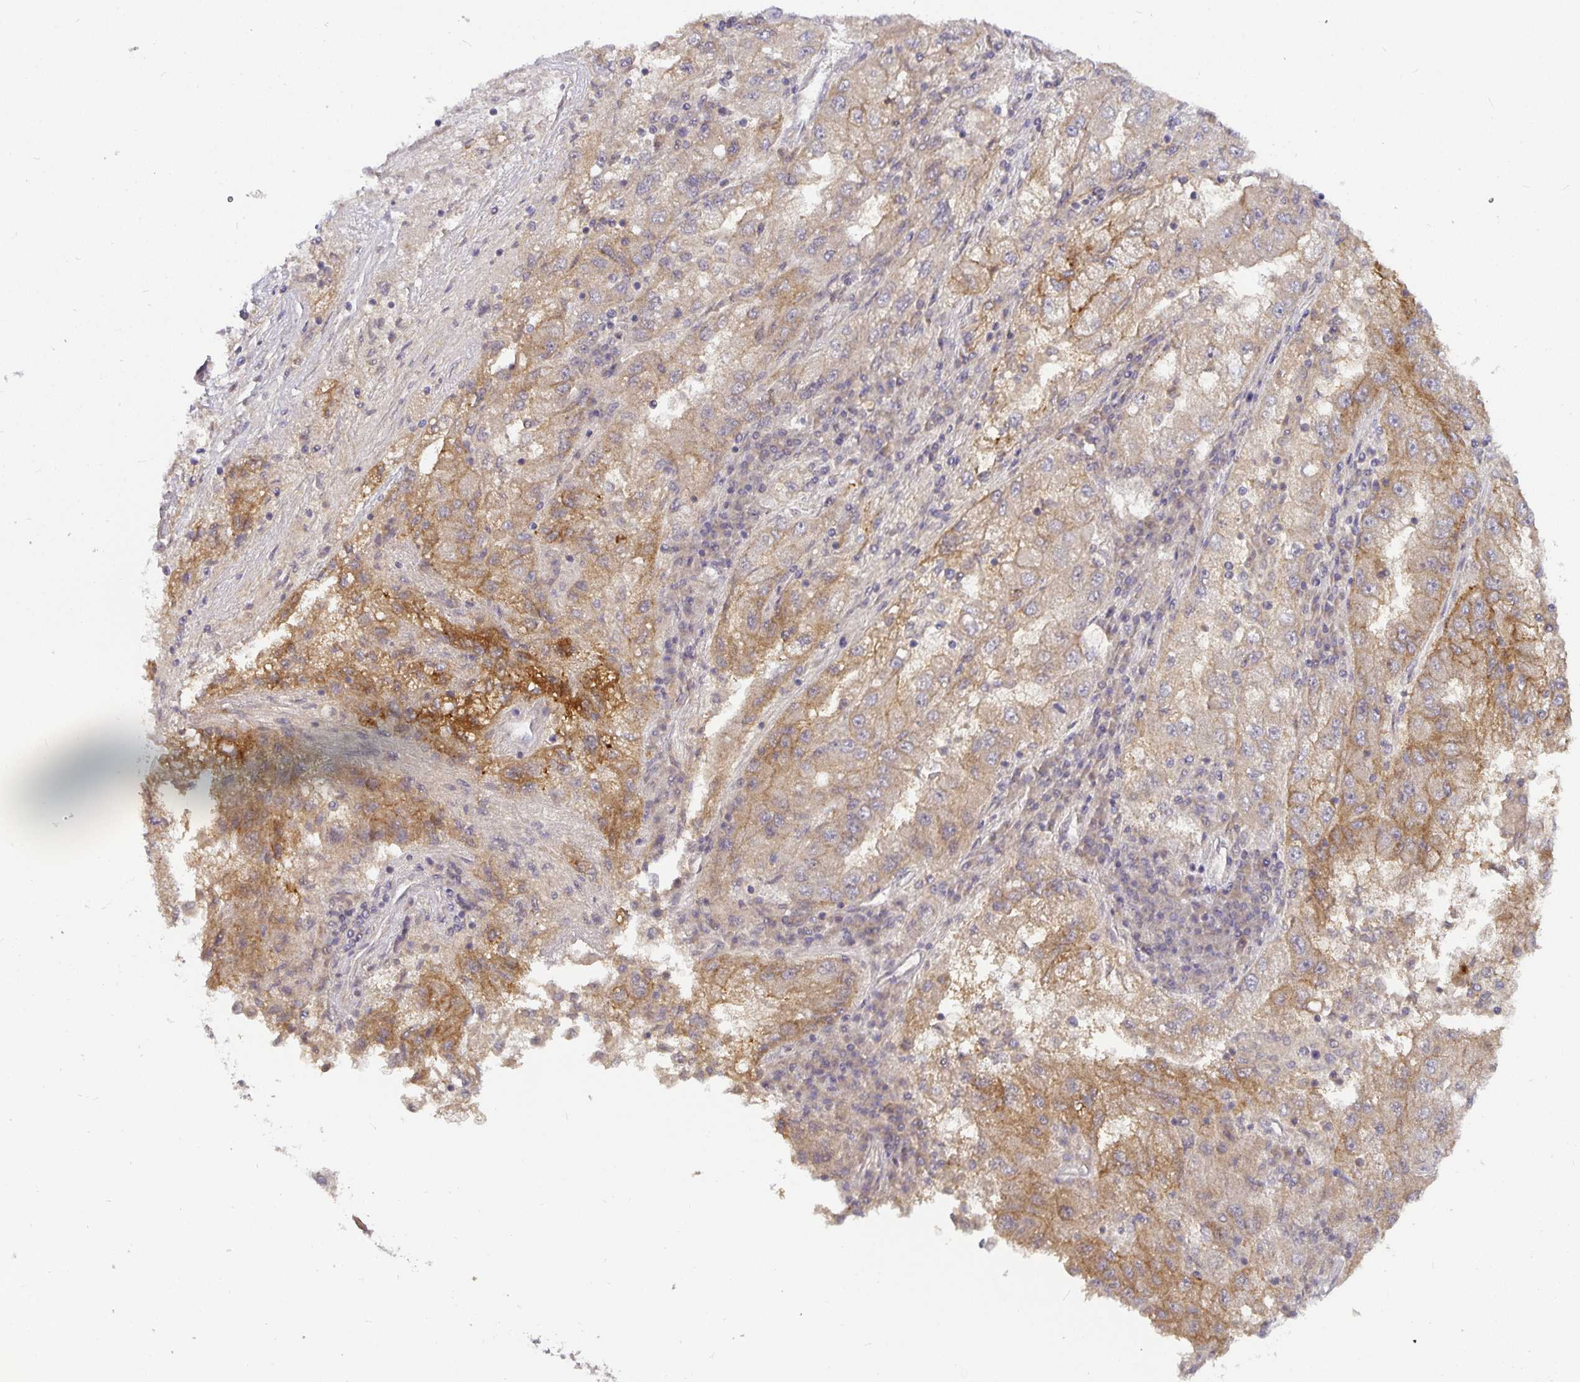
{"staining": {"intensity": "strong", "quantity": "<25%", "location": "cytoplasmic/membranous"}, "tissue": "lung cancer", "cell_type": "Tumor cells", "image_type": "cancer", "snomed": [{"axis": "morphology", "description": "Adenocarcinoma, NOS"}, {"axis": "morphology", "description": "Adenocarcinoma primary or metastatic"}, {"axis": "topography", "description": "Lung"}], "caption": "A brown stain highlights strong cytoplasmic/membranous expression of a protein in human lung cancer tumor cells.", "gene": "CA12", "patient": {"sex": "male", "age": 74}}